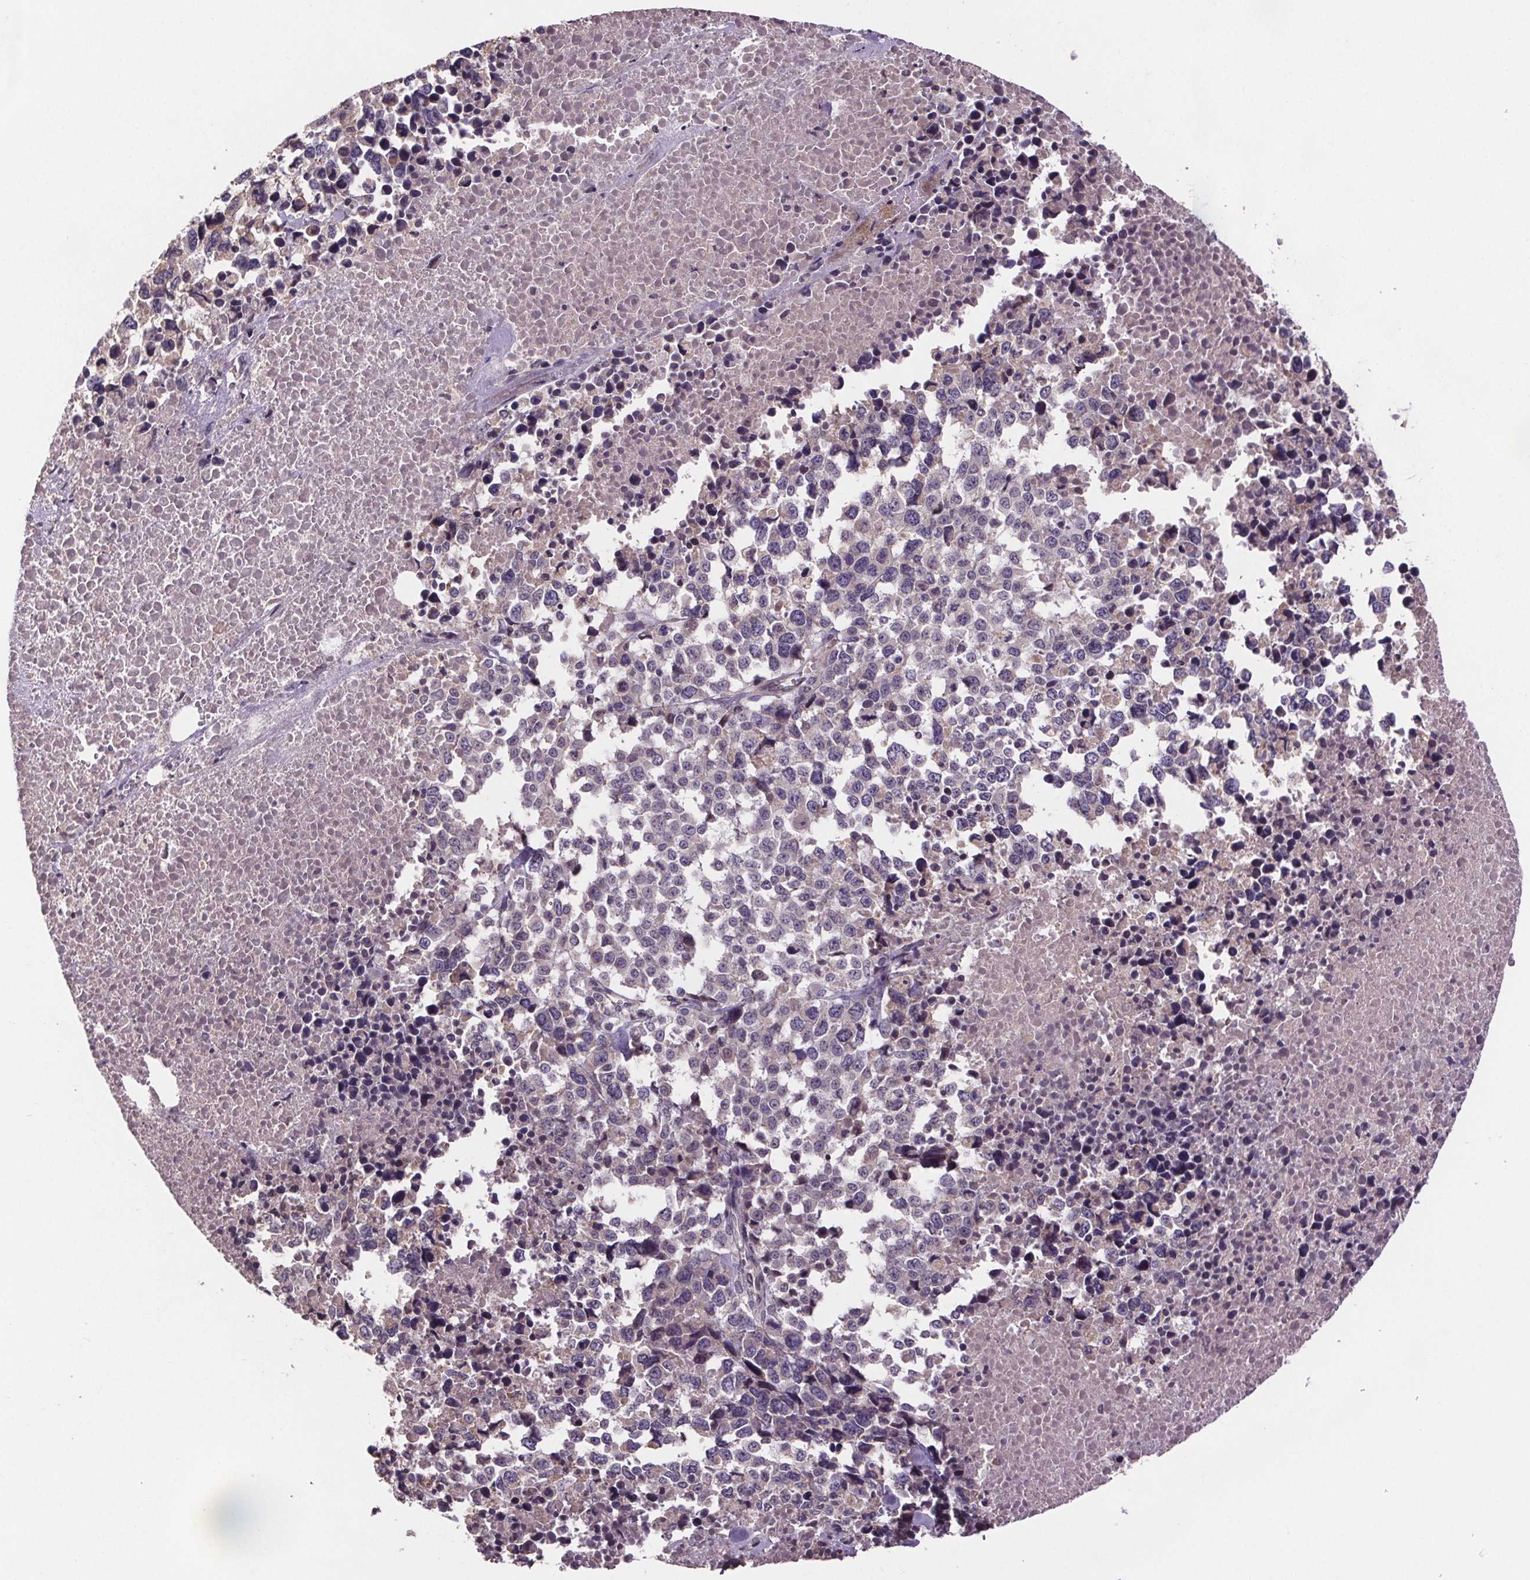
{"staining": {"intensity": "negative", "quantity": "none", "location": "none"}, "tissue": "melanoma", "cell_type": "Tumor cells", "image_type": "cancer", "snomed": [{"axis": "morphology", "description": "Malignant melanoma, Metastatic site"}, {"axis": "topography", "description": "Skin"}], "caption": "Tumor cells show no significant expression in melanoma. (Brightfield microscopy of DAB IHC at high magnification).", "gene": "CLN3", "patient": {"sex": "male", "age": 84}}